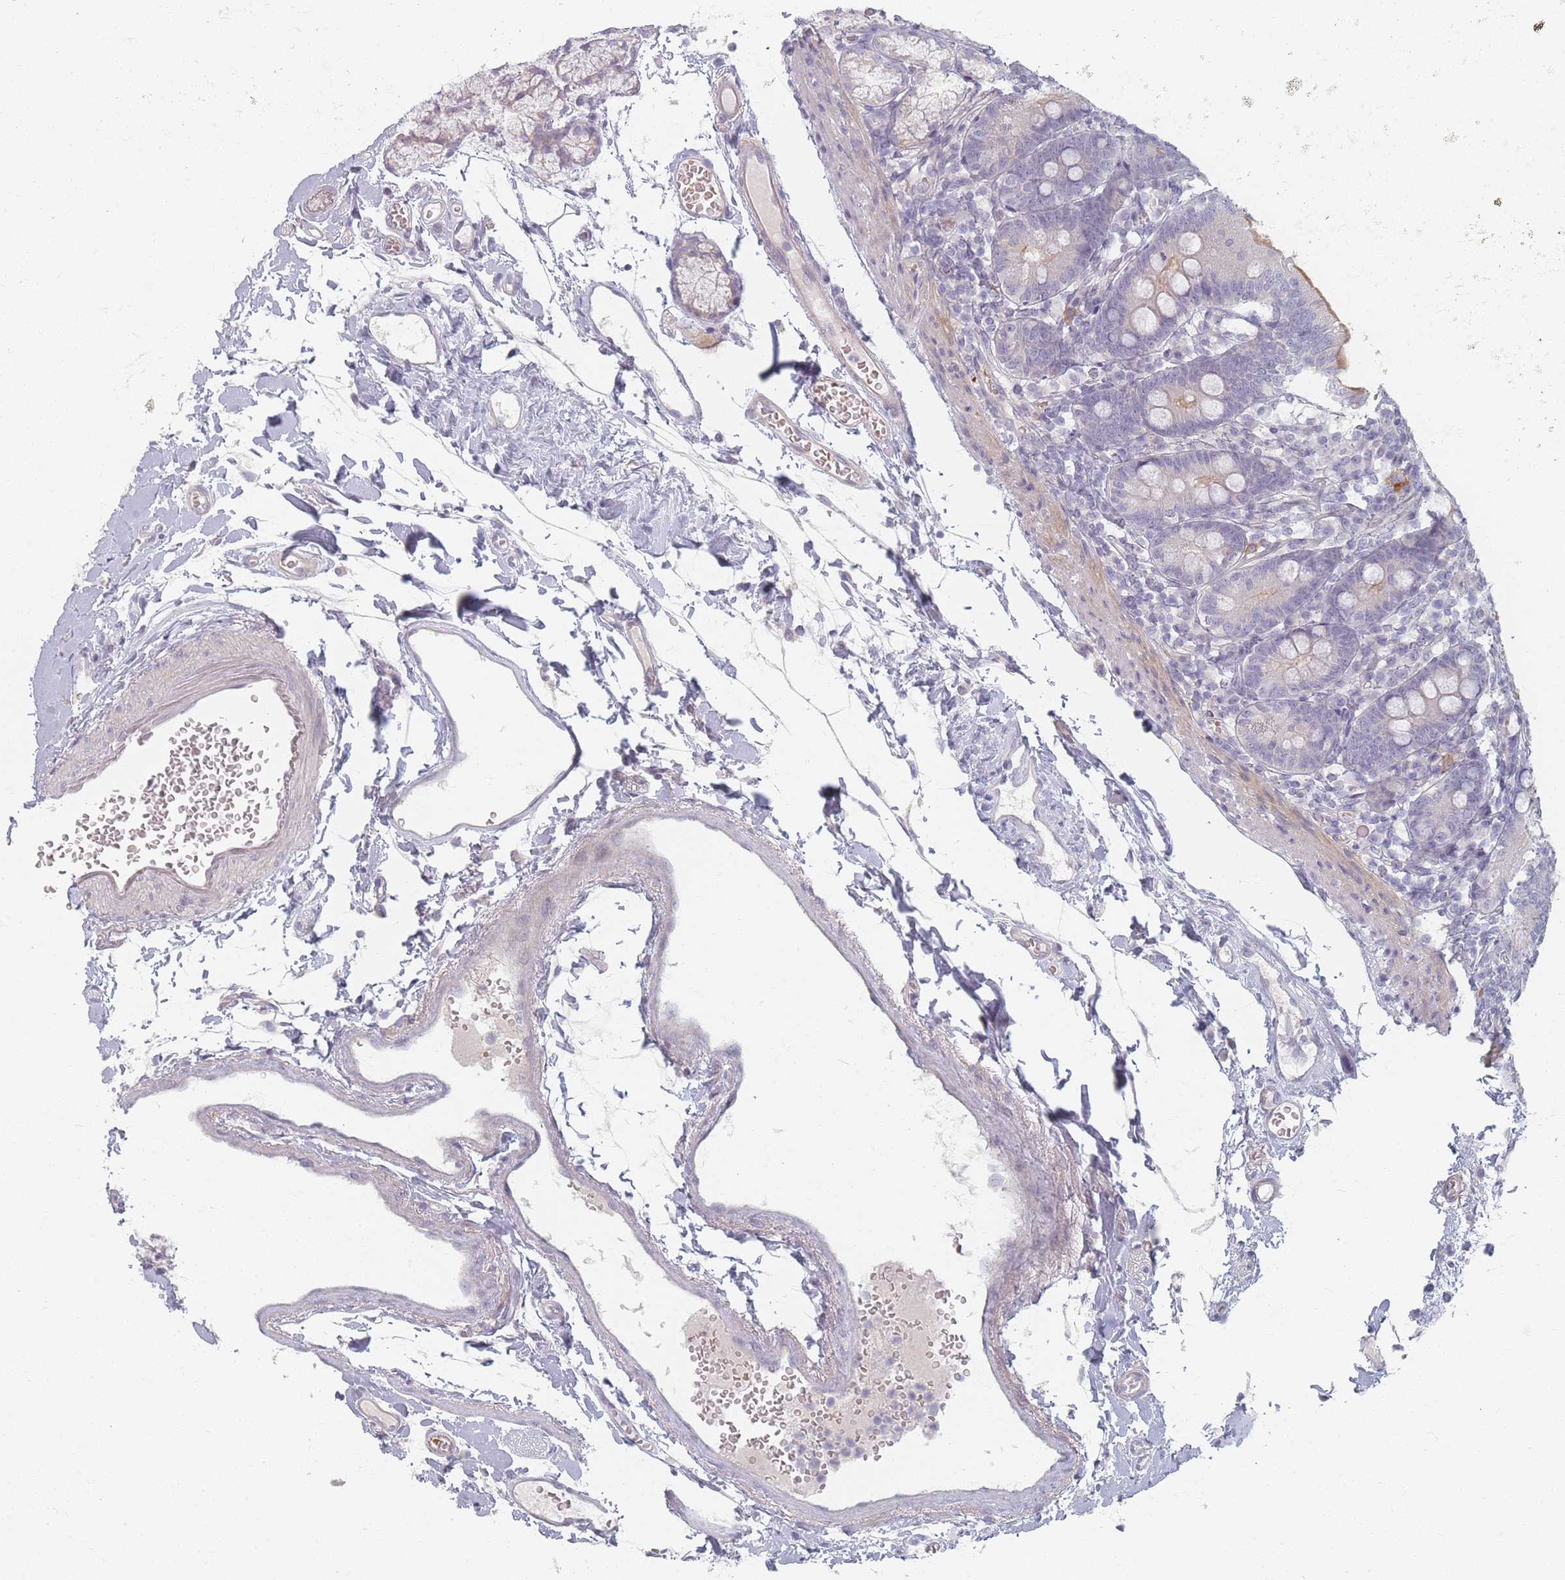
{"staining": {"intensity": "moderate", "quantity": "<25%", "location": "cytoplasmic/membranous"}, "tissue": "duodenum", "cell_type": "Glandular cells", "image_type": "normal", "snomed": [{"axis": "morphology", "description": "Normal tissue, NOS"}, {"axis": "topography", "description": "Duodenum"}], "caption": "This histopathology image reveals immunohistochemistry staining of benign duodenum, with low moderate cytoplasmic/membranous positivity in about <25% of glandular cells.", "gene": "TMOD1", "patient": {"sex": "female", "age": 67}}